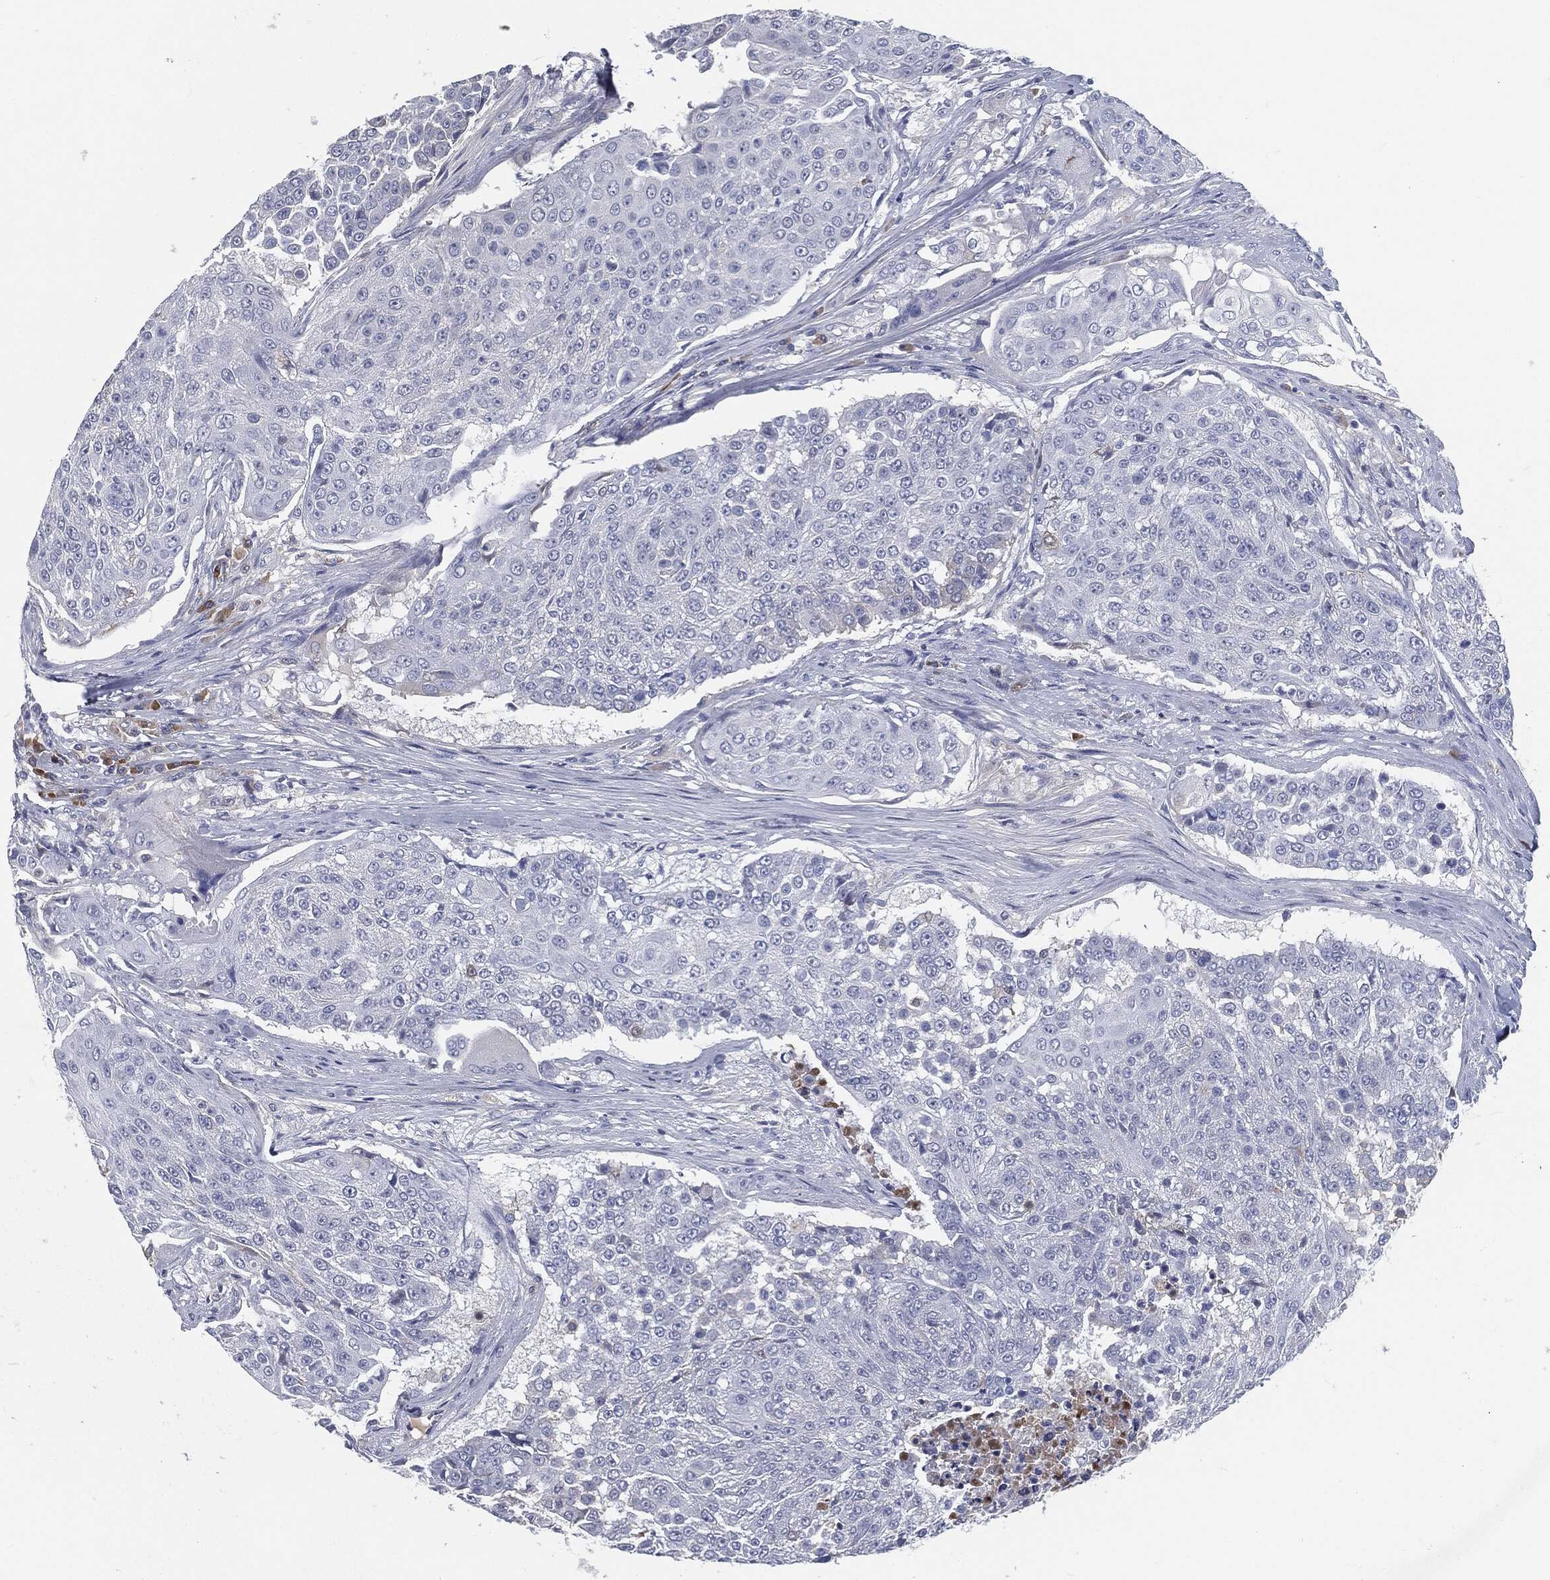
{"staining": {"intensity": "negative", "quantity": "none", "location": "none"}, "tissue": "urothelial cancer", "cell_type": "Tumor cells", "image_type": "cancer", "snomed": [{"axis": "morphology", "description": "Urothelial carcinoma, High grade"}, {"axis": "topography", "description": "Urinary bladder"}], "caption": "Tumor cells are negative for brown protein staining in urothelial cancer.", "gene": "MST1", "patient": {"sex": "female", "age": 63}}